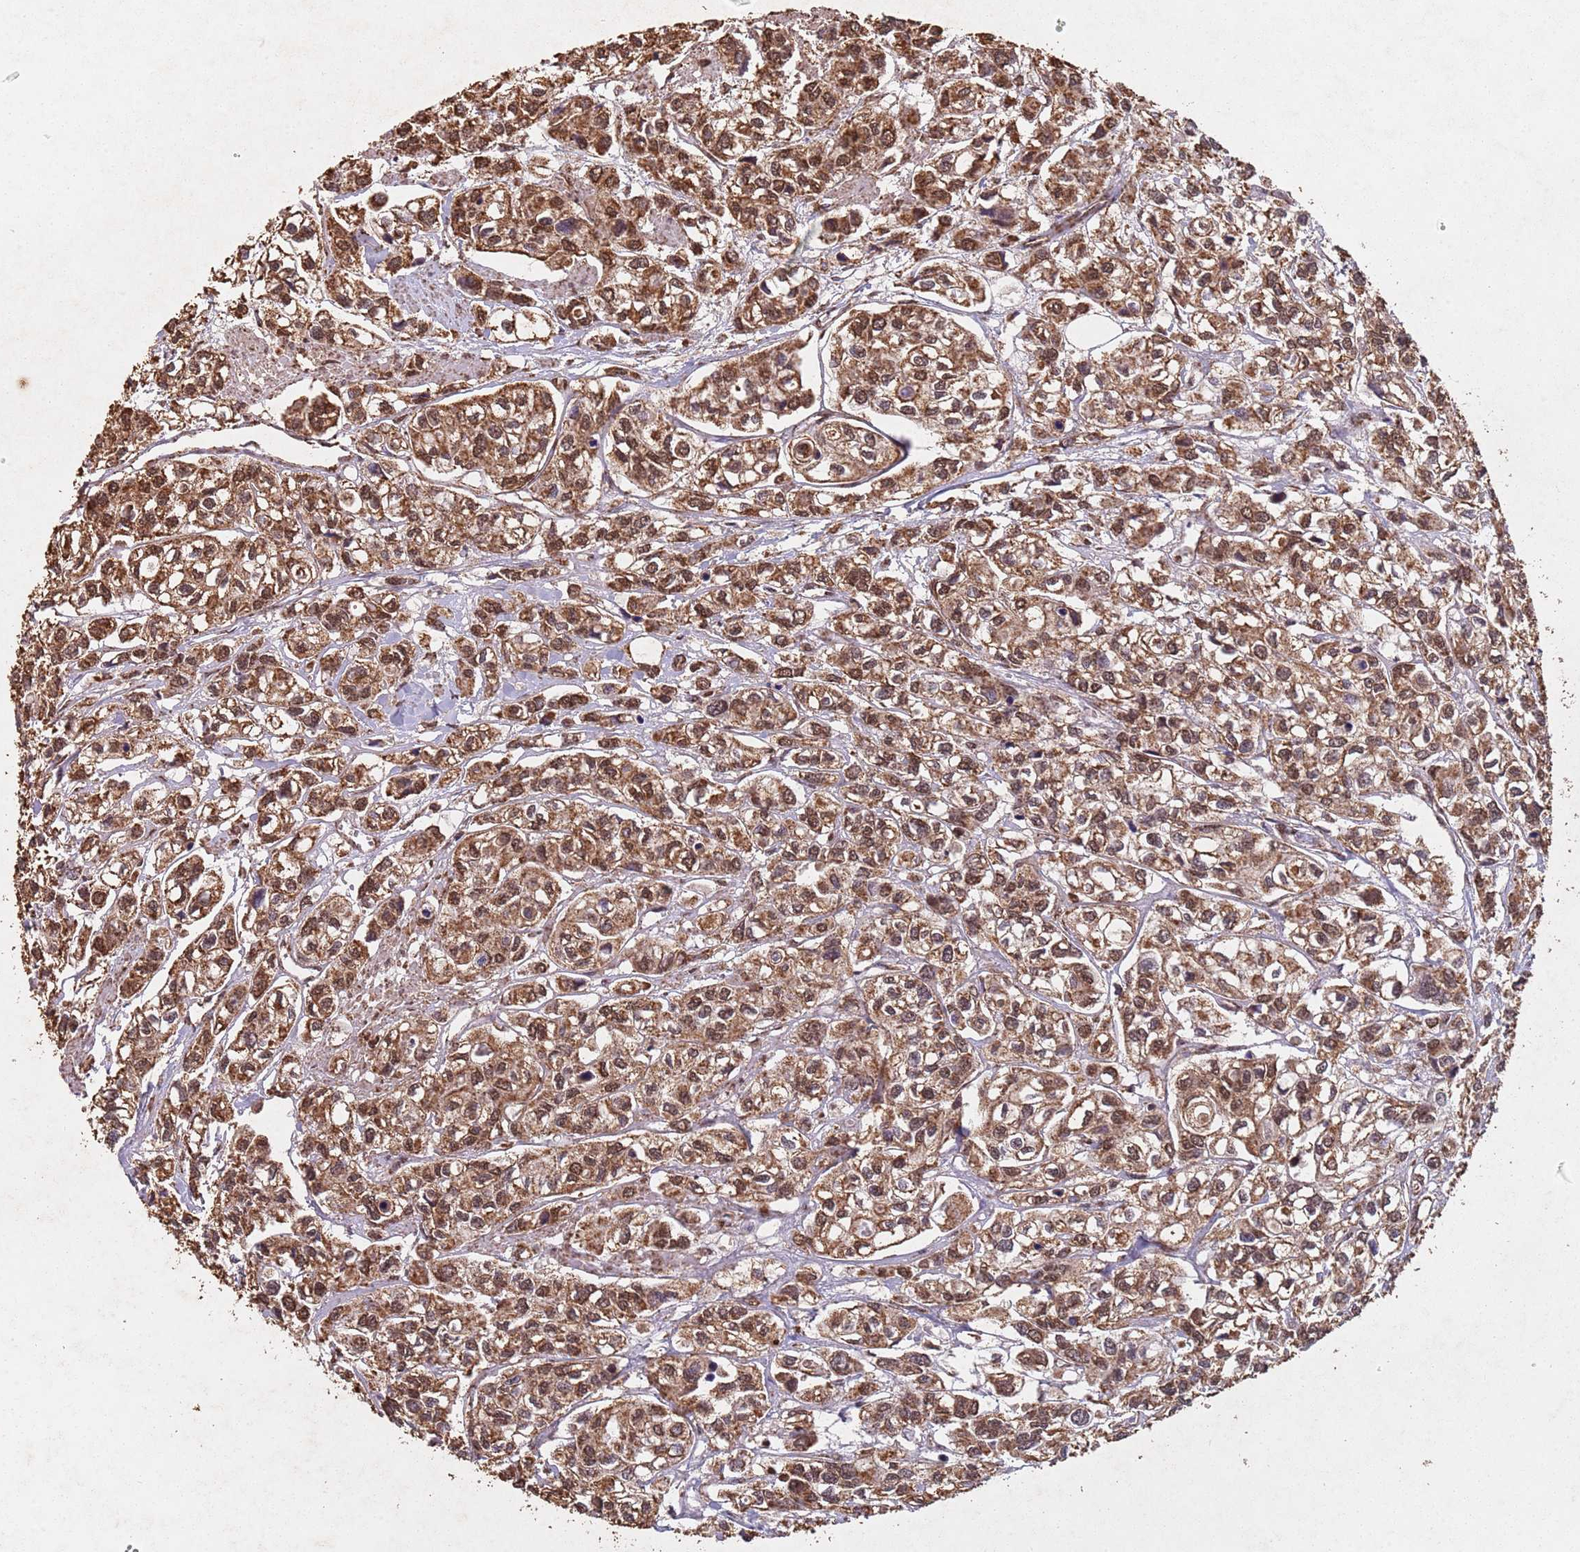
{"staining": {"intensity": "moderate", "quantity": ">75%", "location": "cytoplasmic/membranous,nuclear"}, "tissue": "urothelial cancer", "cell_type": "Tumor cells", "image_type": "cancer", "snomed": [{"axis": "morphology", "description": "Urothelial carcinoma, High grade"}, {"axis": "topography", "description": "Urinary bladder"}], "caption": "This is a micrograph of immunohistochemistry staining of urothelial carcinoma (high-grade), which shows moderate expression in the cytoplasmic/membranous and nuclear of tumor cells.", "gene": "HDAC10", "patient": {"sex": "male", "age": 67}}